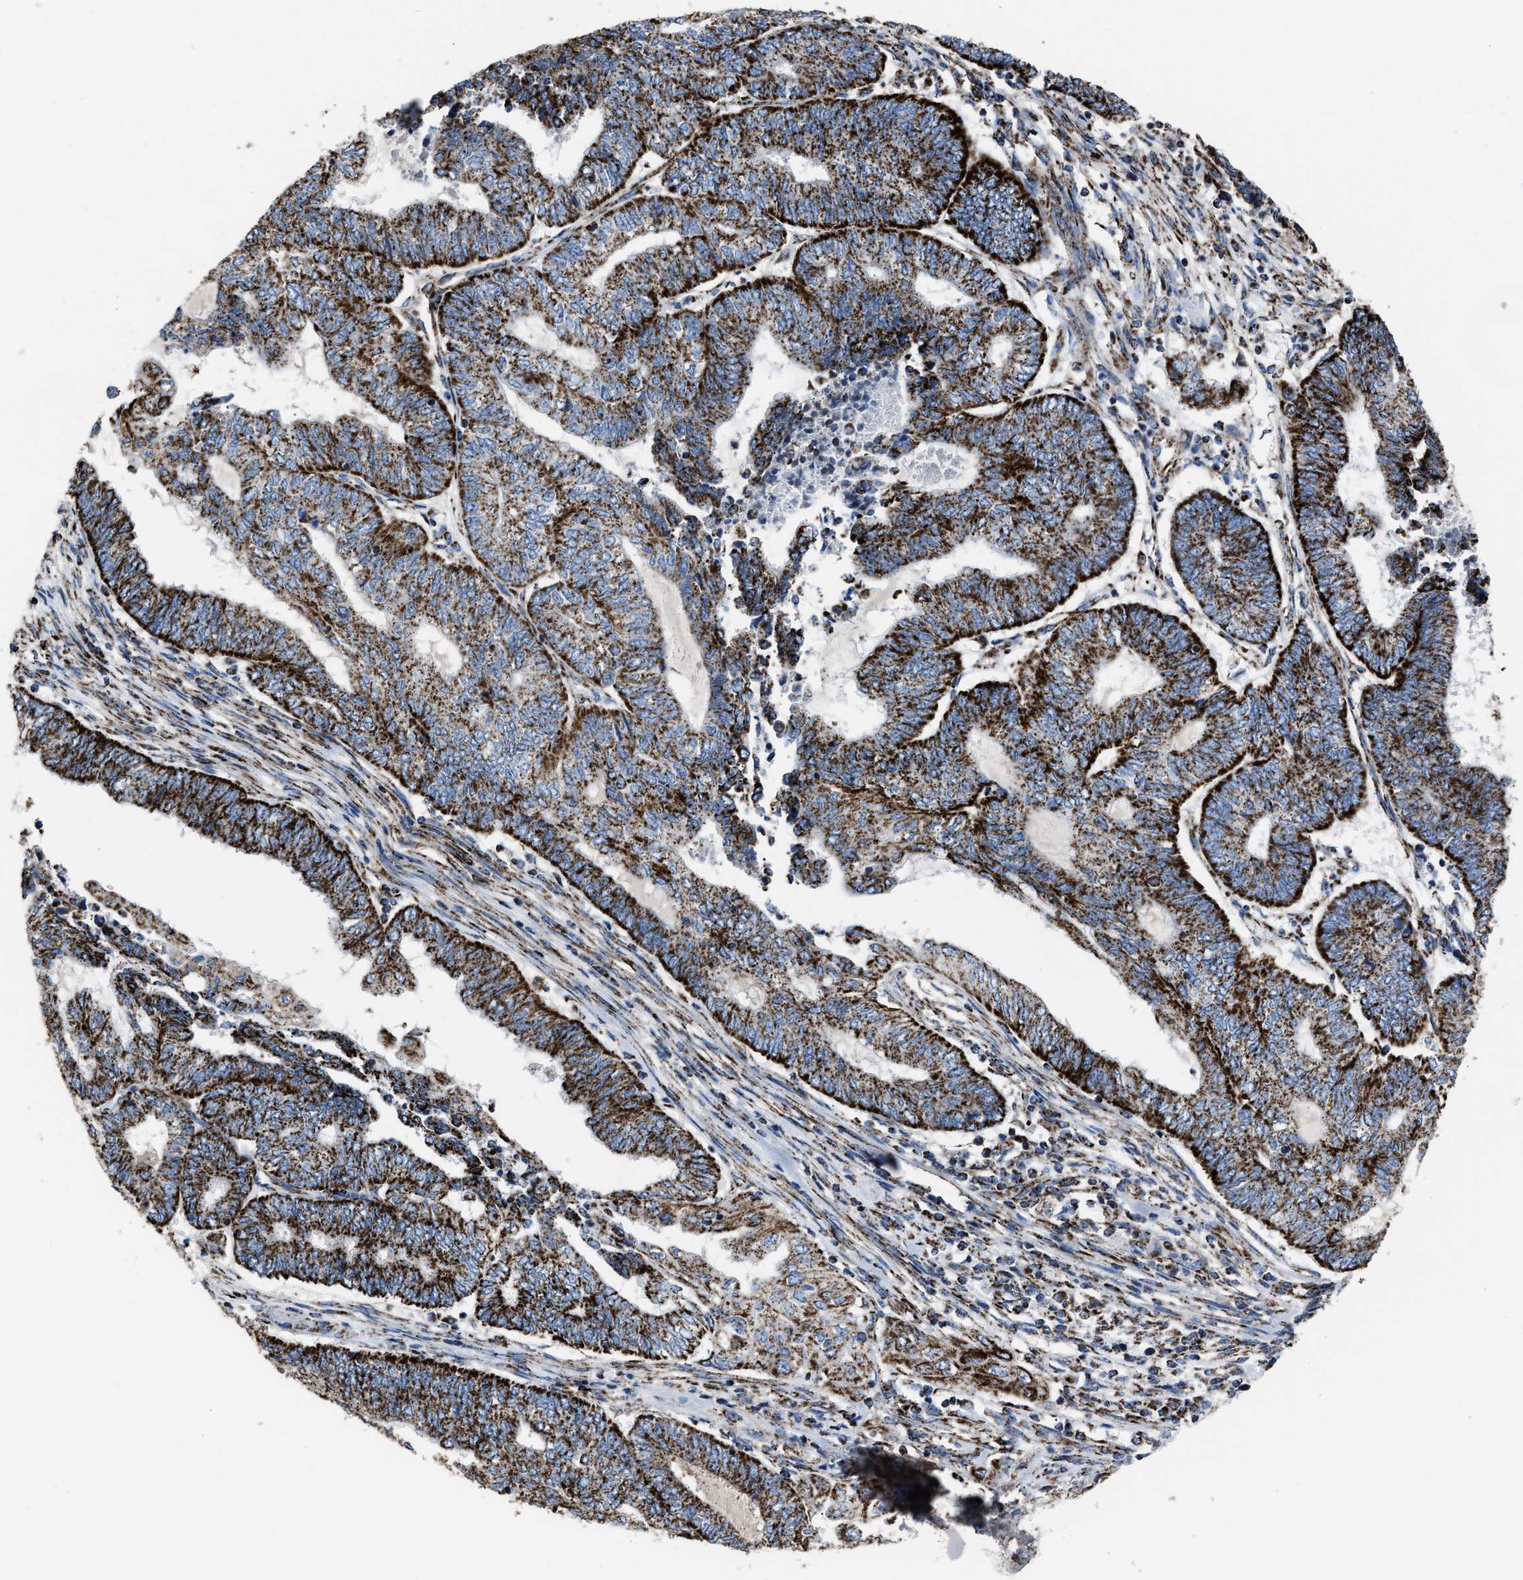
{"staining": {"intensity": "strong", "quantity": ">75%", "location": "cytoplasmic/membranous"}, "tissue": "endometrial cancer", "cell_type": "Tumor cells", "image_type": "cancer", "snomed": [{"axis": "morphology", "description": "Adenocarcinoma, NOS"}, {"axis": "topography", "description": "Uterus"}, {"axis": "topography", "description": "Endometrium"}], "caption": "Protein expression analysis of human adenocarcinoma (endometrial) reveals strong cytoplasmic/membranous positivity in approximately >75% of tumor cells. The staining is performed using DAB (3,3'-diaminobenzidine) brown chromogen to label protein expression. The nuclei are counter-stained blue using hematoxylin.", "gene": "NDUFV3", "patient": {"sex": "female", "age": 70}}